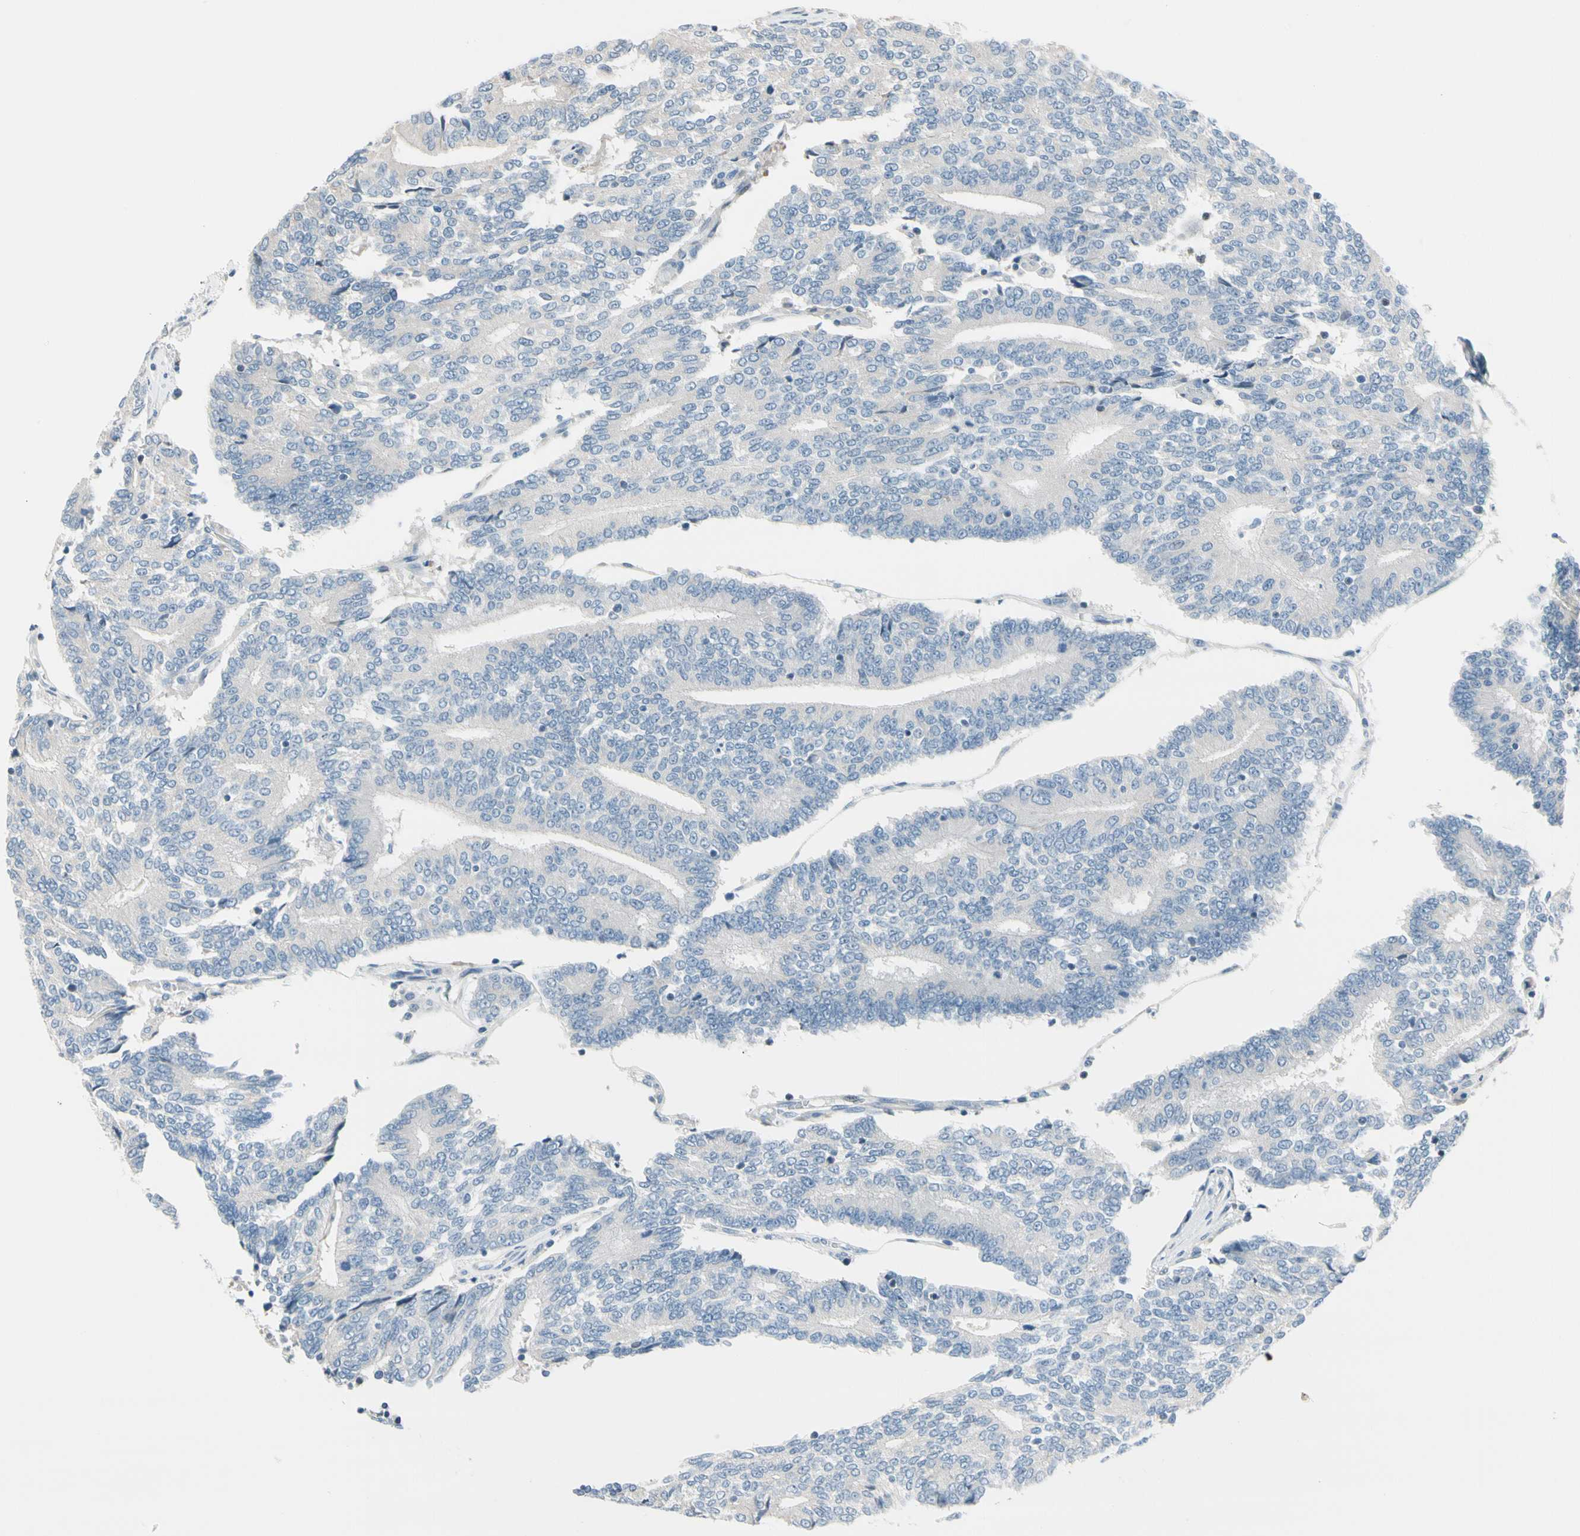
{"staining": {"intensity": "negative", "quantity": "none", "location": "none"}, "tissue": "prostate cancer", "cell_type": "Tumor cells", "image_type": "cancer", "snomed": [{"axis": "morphology", "description": "Adenocarcinoma, High grade"}, {"axis": "topography", "description": "Prostate"}], "caption": "Immunohistochemical staining of prostate adenocarcinoma (high-grade) exhibits no significant staining in tumor cells.", "gene": "STK40", "patient": {"sex": "male", "age": 55}}